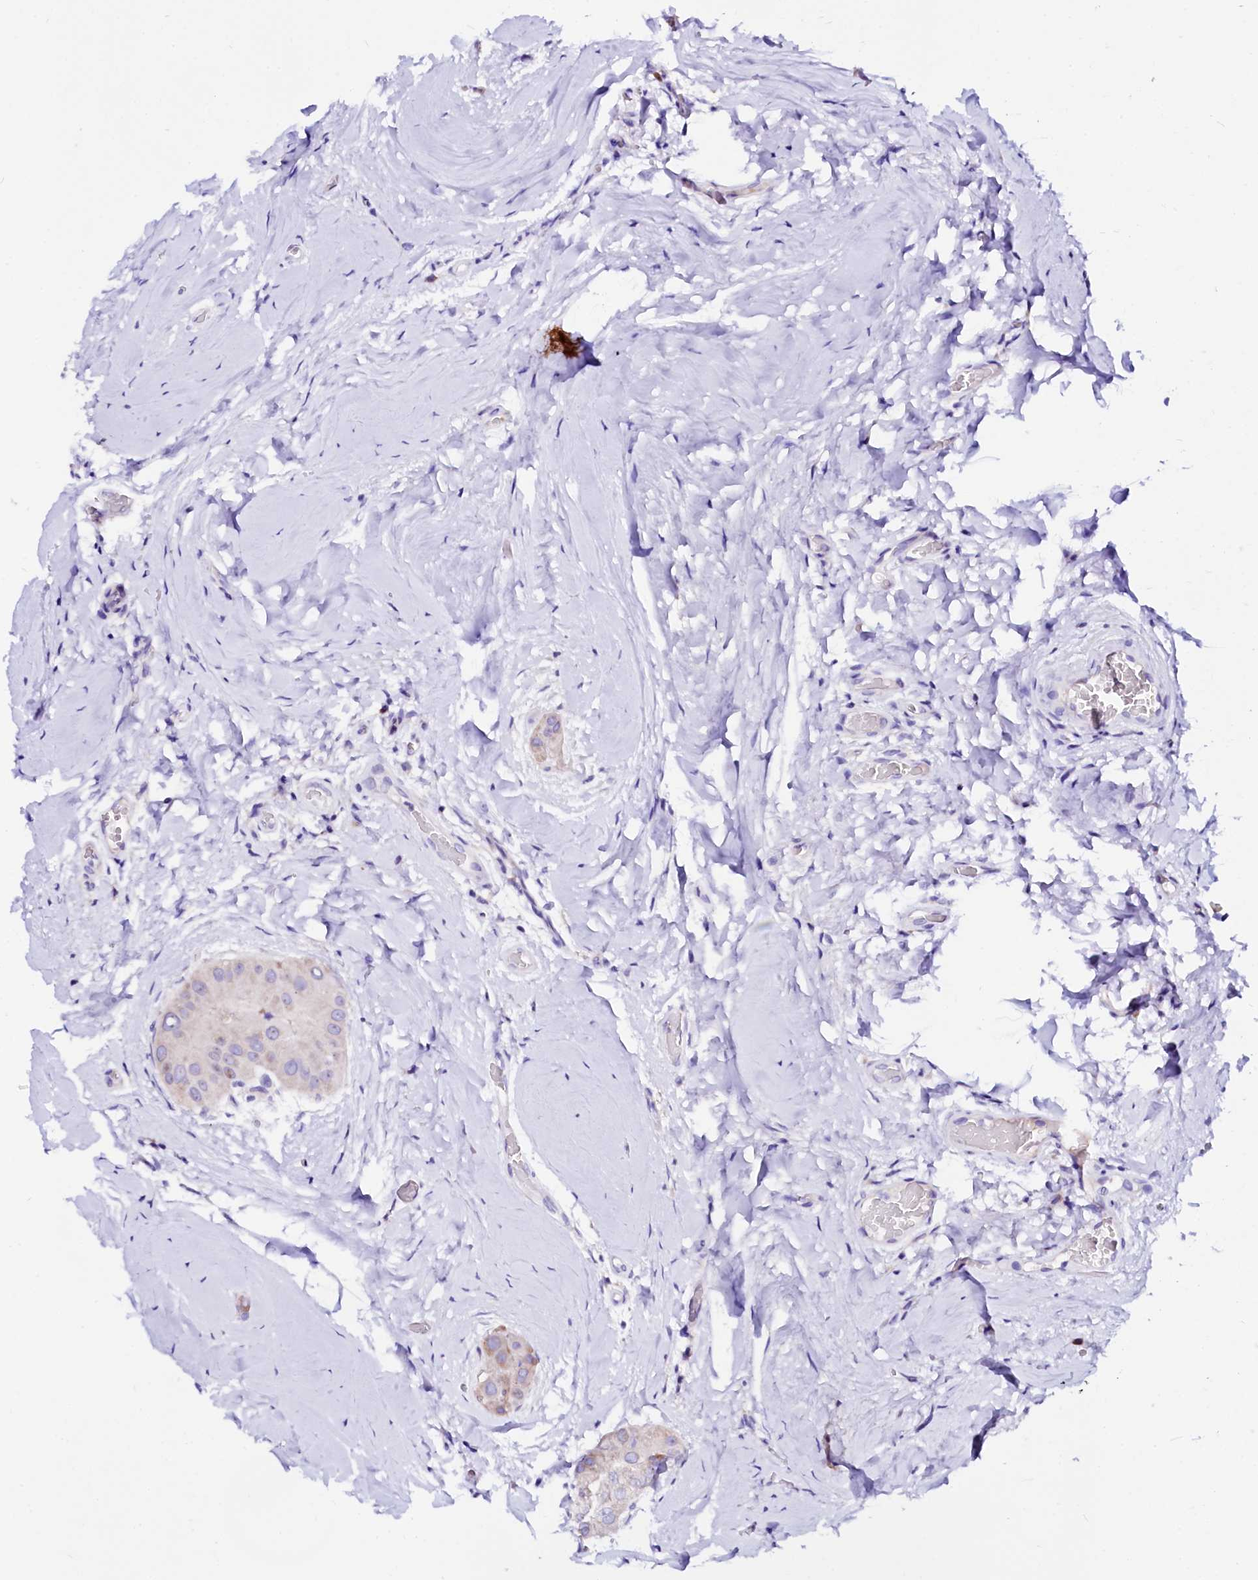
{"staining": {"intensity": "negative", "quantity": "none", "location": "none"}, "tissue": "thyroid cancer", "cell_type": "Tumor cells", "image_type": "cancer", "snomed": [{"axis": "morphology", "description": "Papillary adenocarcinoma, NOS"}, {"axis": "topography", "description": "Thyroid gland"}], "caption": "The image reveals no staining of tumor cells in thyroid cancer.", "gene": "BTBD16", "patient": {"sex": "male", "age": 33}}